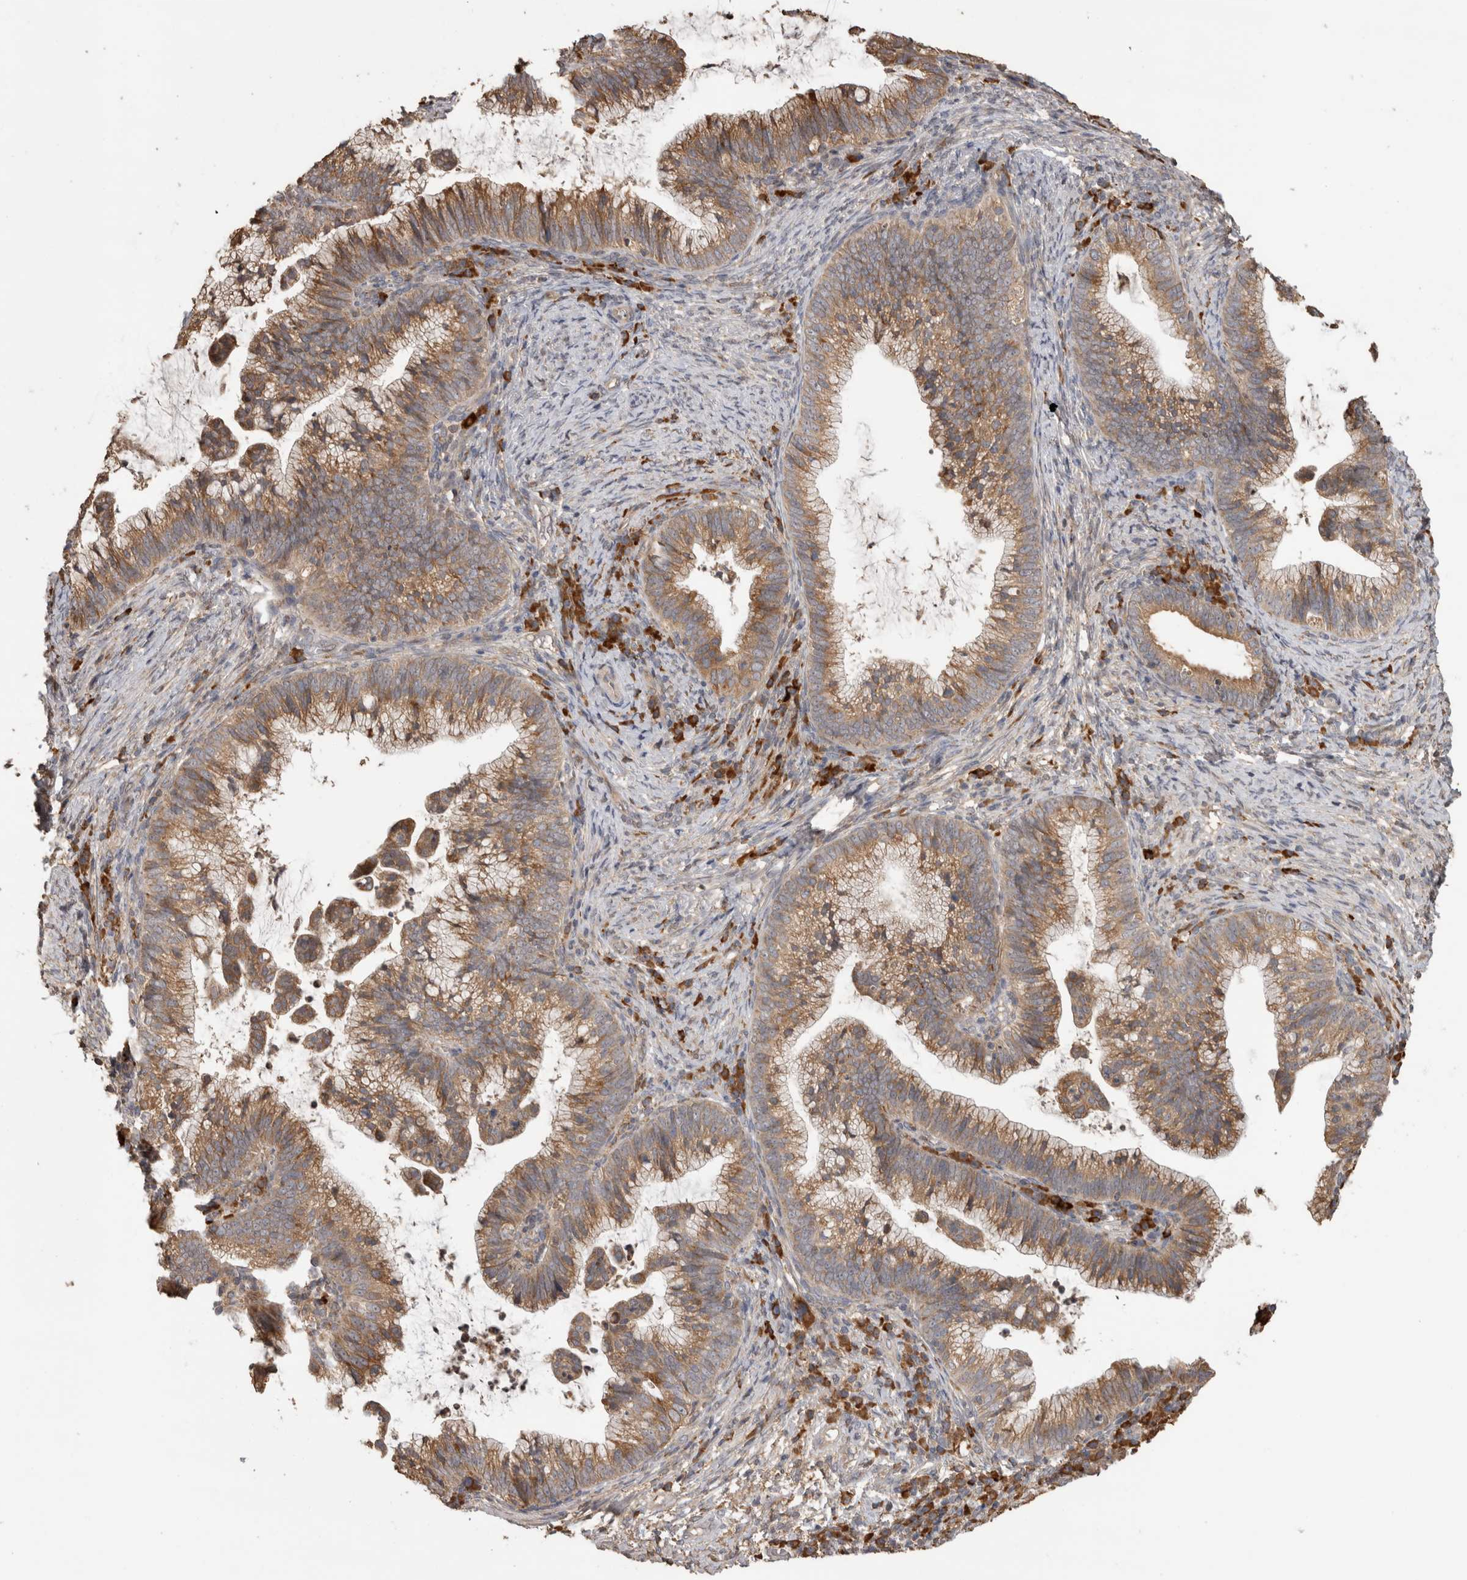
{"staining": {"intensity": "moderate", "quantity": ">75%", "location": "cytoplasmic/membranous"}, "tissue": "cervical cancer", "cell_type": "Tumor cells", "image_type": "cancer", "snomed": [{"axis": "morphology", "description": "Adenocarcinoma, NOS"}, {"axis": "topography", "description": "Cervix"}], "caption": "IHC micrograph of cervical cancer (adenocarcinoma) stained for a protein (brown), which exhibits medium levels of moderate cytoplasmic/membranous positivity in approximately >75% of tumor cells.", "gene": "TBCE", "patient": {"sex": "female", "age": 36}}